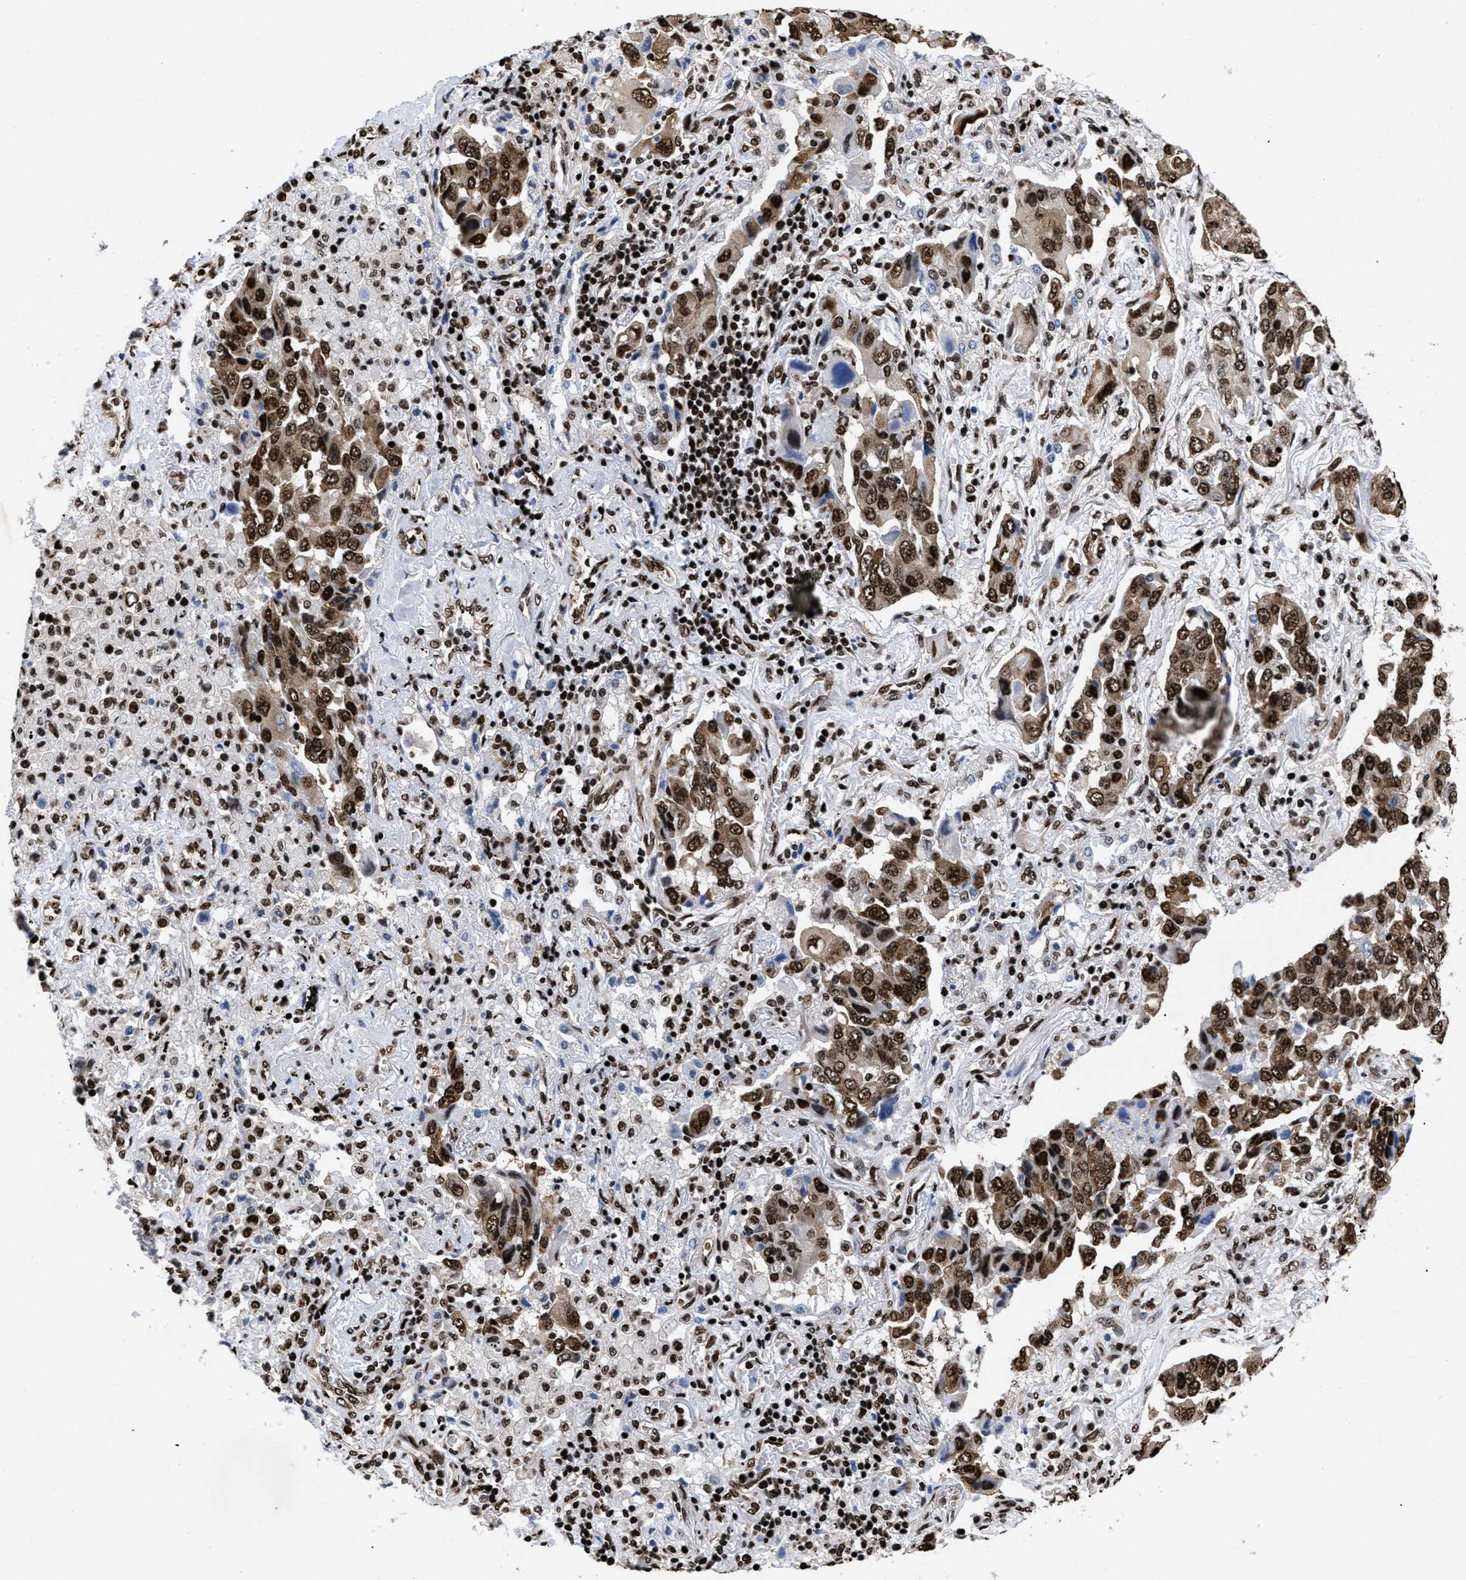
{"staining": {"intensity": "strong", "quantity": ">75%", "location": "cytoplasmic/membranous,nuclear"}, "tissue": "lung cancer", "cell_type": "Tumor cells", "image_type": "cancer", "snomed": [{"axis": "morphology", "description": "Adenocarcinoma, NOS"}, {"axis": "topography", "description": "Lung"}], "caption": "This image demonstrates immunohistochemistry (IHC) staining of human lung cancer (adenocarcinoma), with high strong cytoplasmic/membranous and nuclear staining in about >75% of tumor cells.", "gene": "CALHM3", "patient": {"sex": "female", "age": 65}}